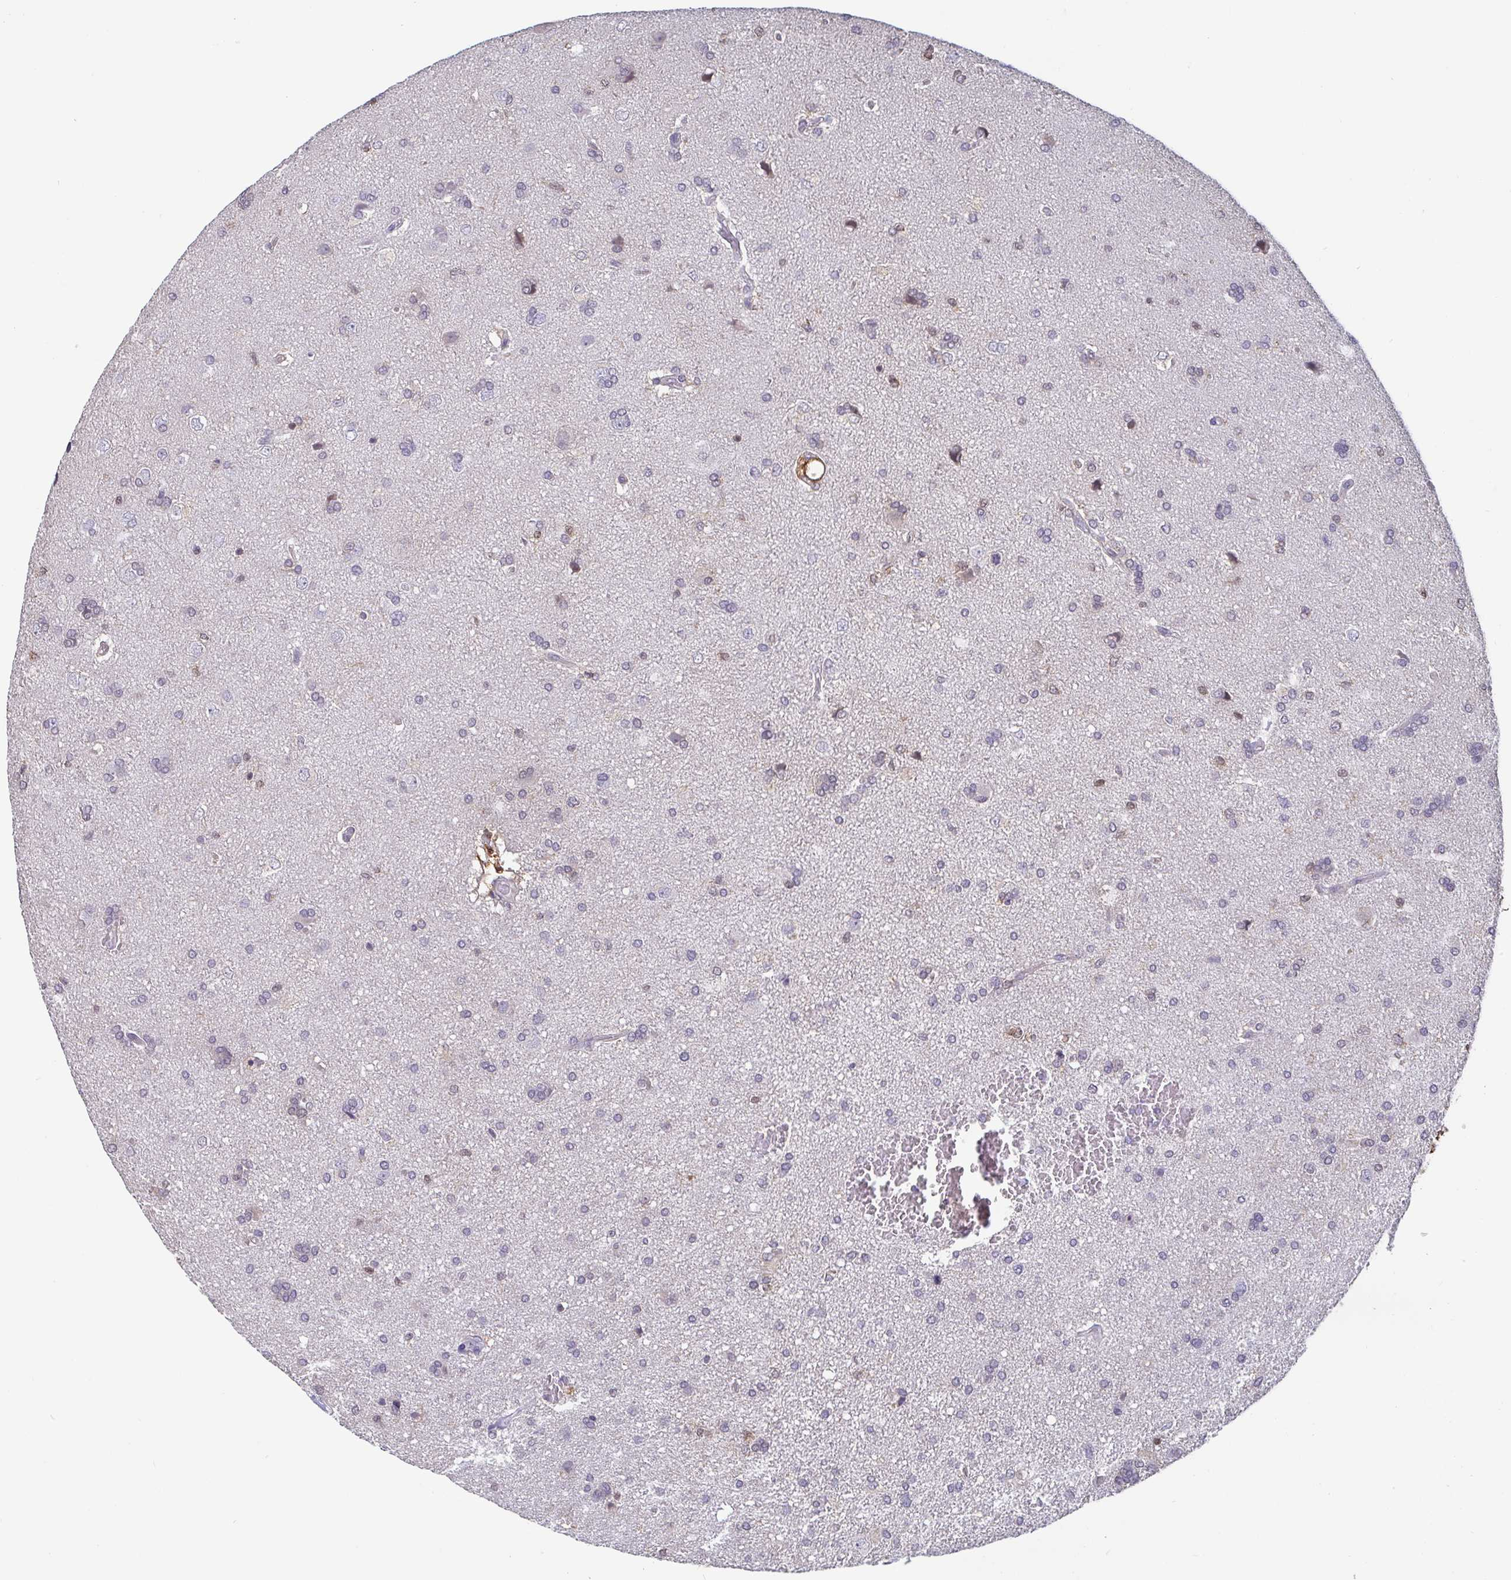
{"staining": {"intensity": "negative", "quantity": "none", "location": "none"}, "tissue": "glioma", "cell_type": "Tumor cells", "image_type": "cancer", "snomed": [{"axis": "morphology", "description": "Glioma, malignant, High grade"}, {"axis": "topography", "description": "Brain"}], "caption": "Immunohistochemistry histopathology image of neoplastic tissue: human malignant glioma (high-grade) stained with DAB (3,3'-diaminobenzidine) reveals no significant protein staining in tumor cells.", "gene": "IDH1", "patient": {"sex": "male", "age": 68}}